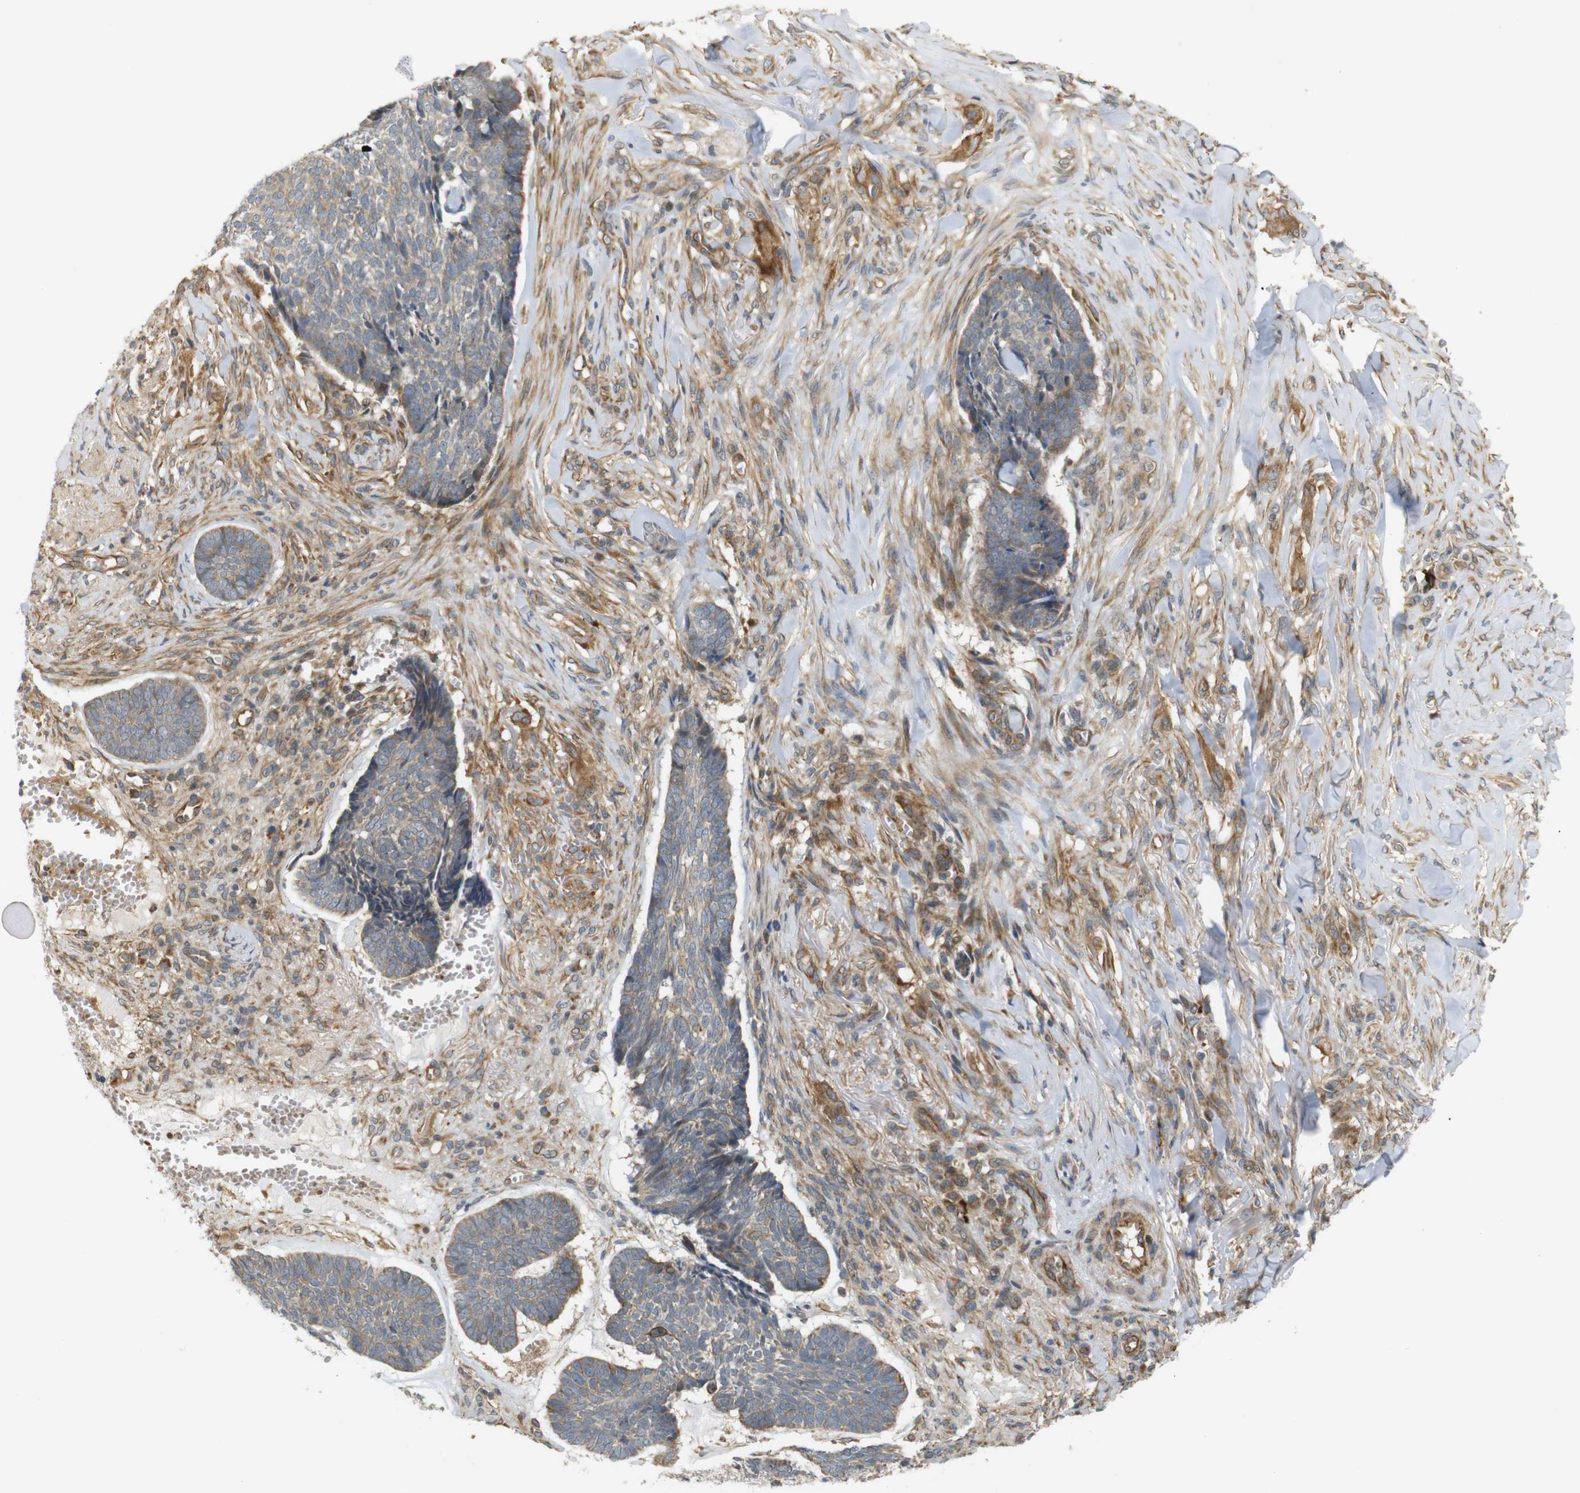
{"staining": {"intensity": "weak", "quantity": ">75%", "location": "cytoplasmic/membranous"}, "tissue": "skin cancer", "cell_type": "Tumor cells", "image_type": "cancer", "snomed": [{"axis": "morphology", "description": "Basal cell carcinoma"}, {"axis": "topography", "description": "Skin"}], "caption": "This is a photomicrograph of immunohistochemistry staining of basal cell carcinoma (skin), which shows weak positivity in the cytoplasmic/membranous of tumor cells.", "gene": "RPTOR", "patient": {"sex": "male", "age": 84}}